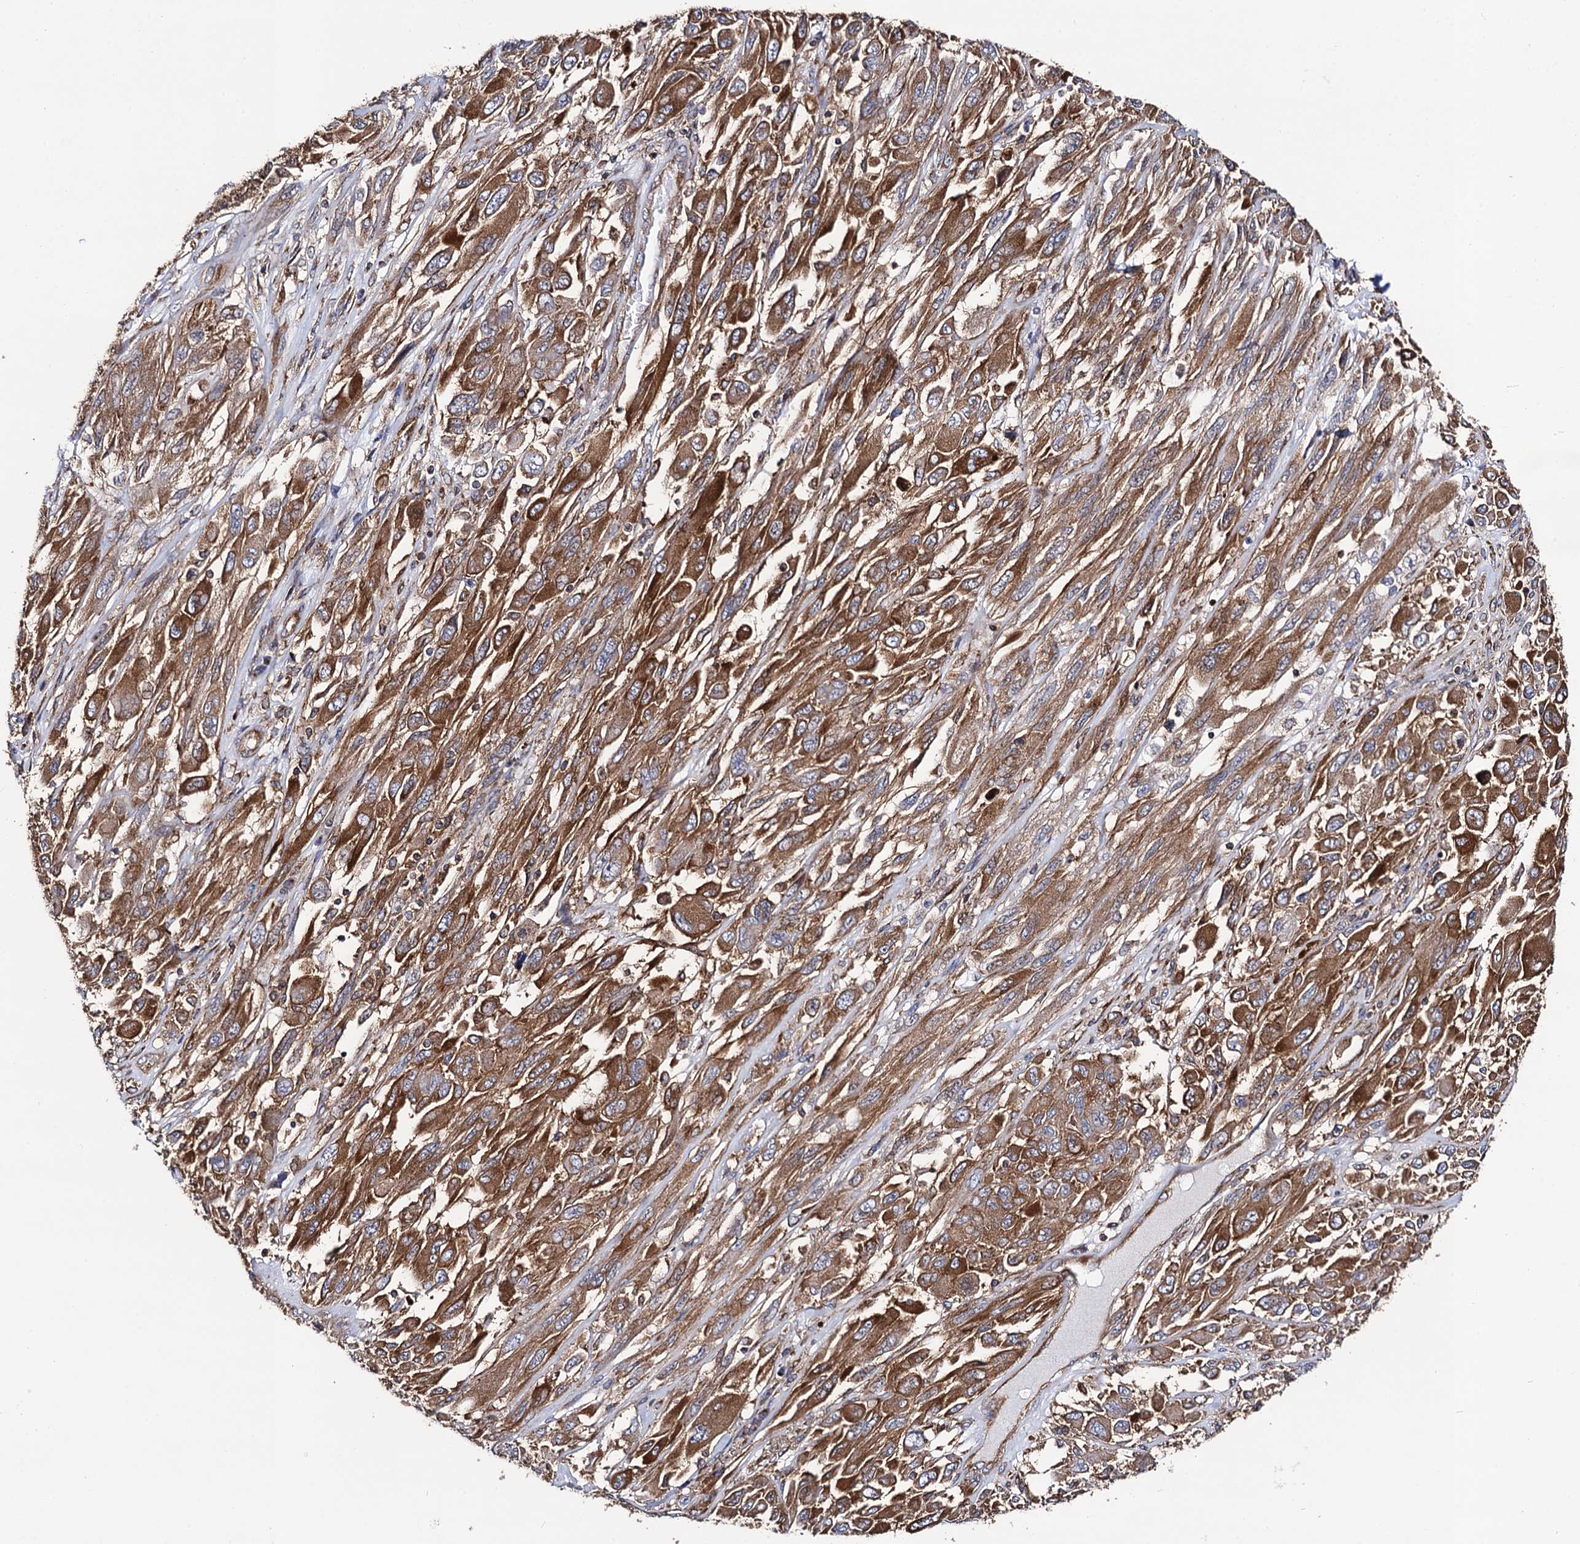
{"staining": {"intensity": "moderate", "quantity": ">75%", "location": "cytoplasmic/membranous"}, "tissue": "melanoma", "cell_type": "Tumor cells", "image_type": "cancer", "snomed": [{"axis": "morphology", "description": "Malignant melanoma, NOS"}, {"axis": "topography", "description": "Skin"}], "caption": "Immunohistochemistry histopathology image of neoplastic tissue: malignant melanoma stained using IHC reveals medium levels of moderate protein expression localized specifically in the cytoplasmic/membranous of tumor cells, appearing as a cytoplasmic/membranous brown color.", "gene": "DYDC1", "patient": {"sex": "female", "age": 91}}